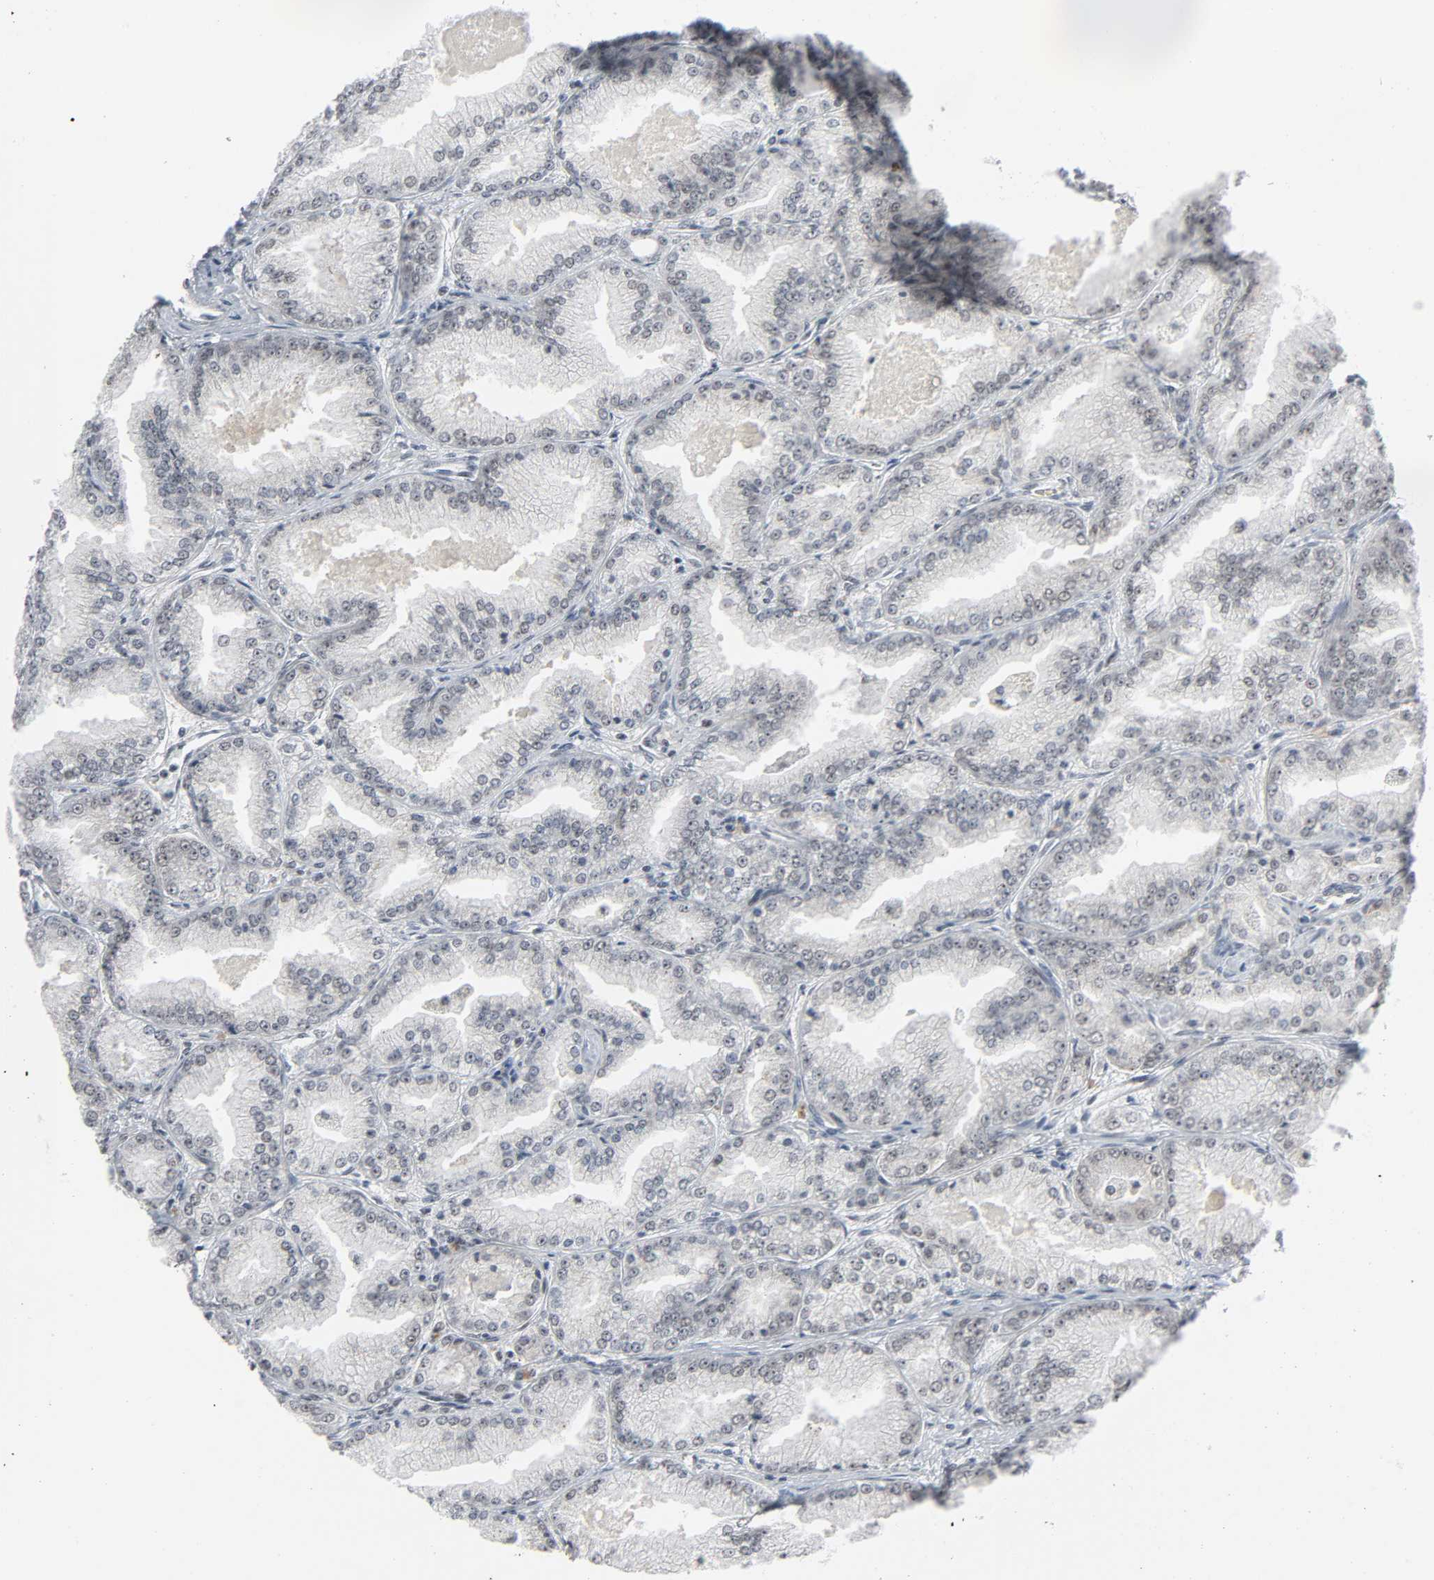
{"staining": {"intensity": "negative", "quantity": "none", "location": "none"}, "tissue": "prostate cancer", "cell_type": "Tumor cells", "image_type": "cancer", "snomed": [{"axis": "morphology", "description": "Adenocarcinoma, High grade"}, {"axis": "topography", "description": "Prostate"}], "caption": "This is a histopathology image of IHC staining of prostate high-grade adenocarcinoma, which shows no positivity in tumor cells.", "gene": "CDK7", "patient": {"sex": "male", "age": 61}}